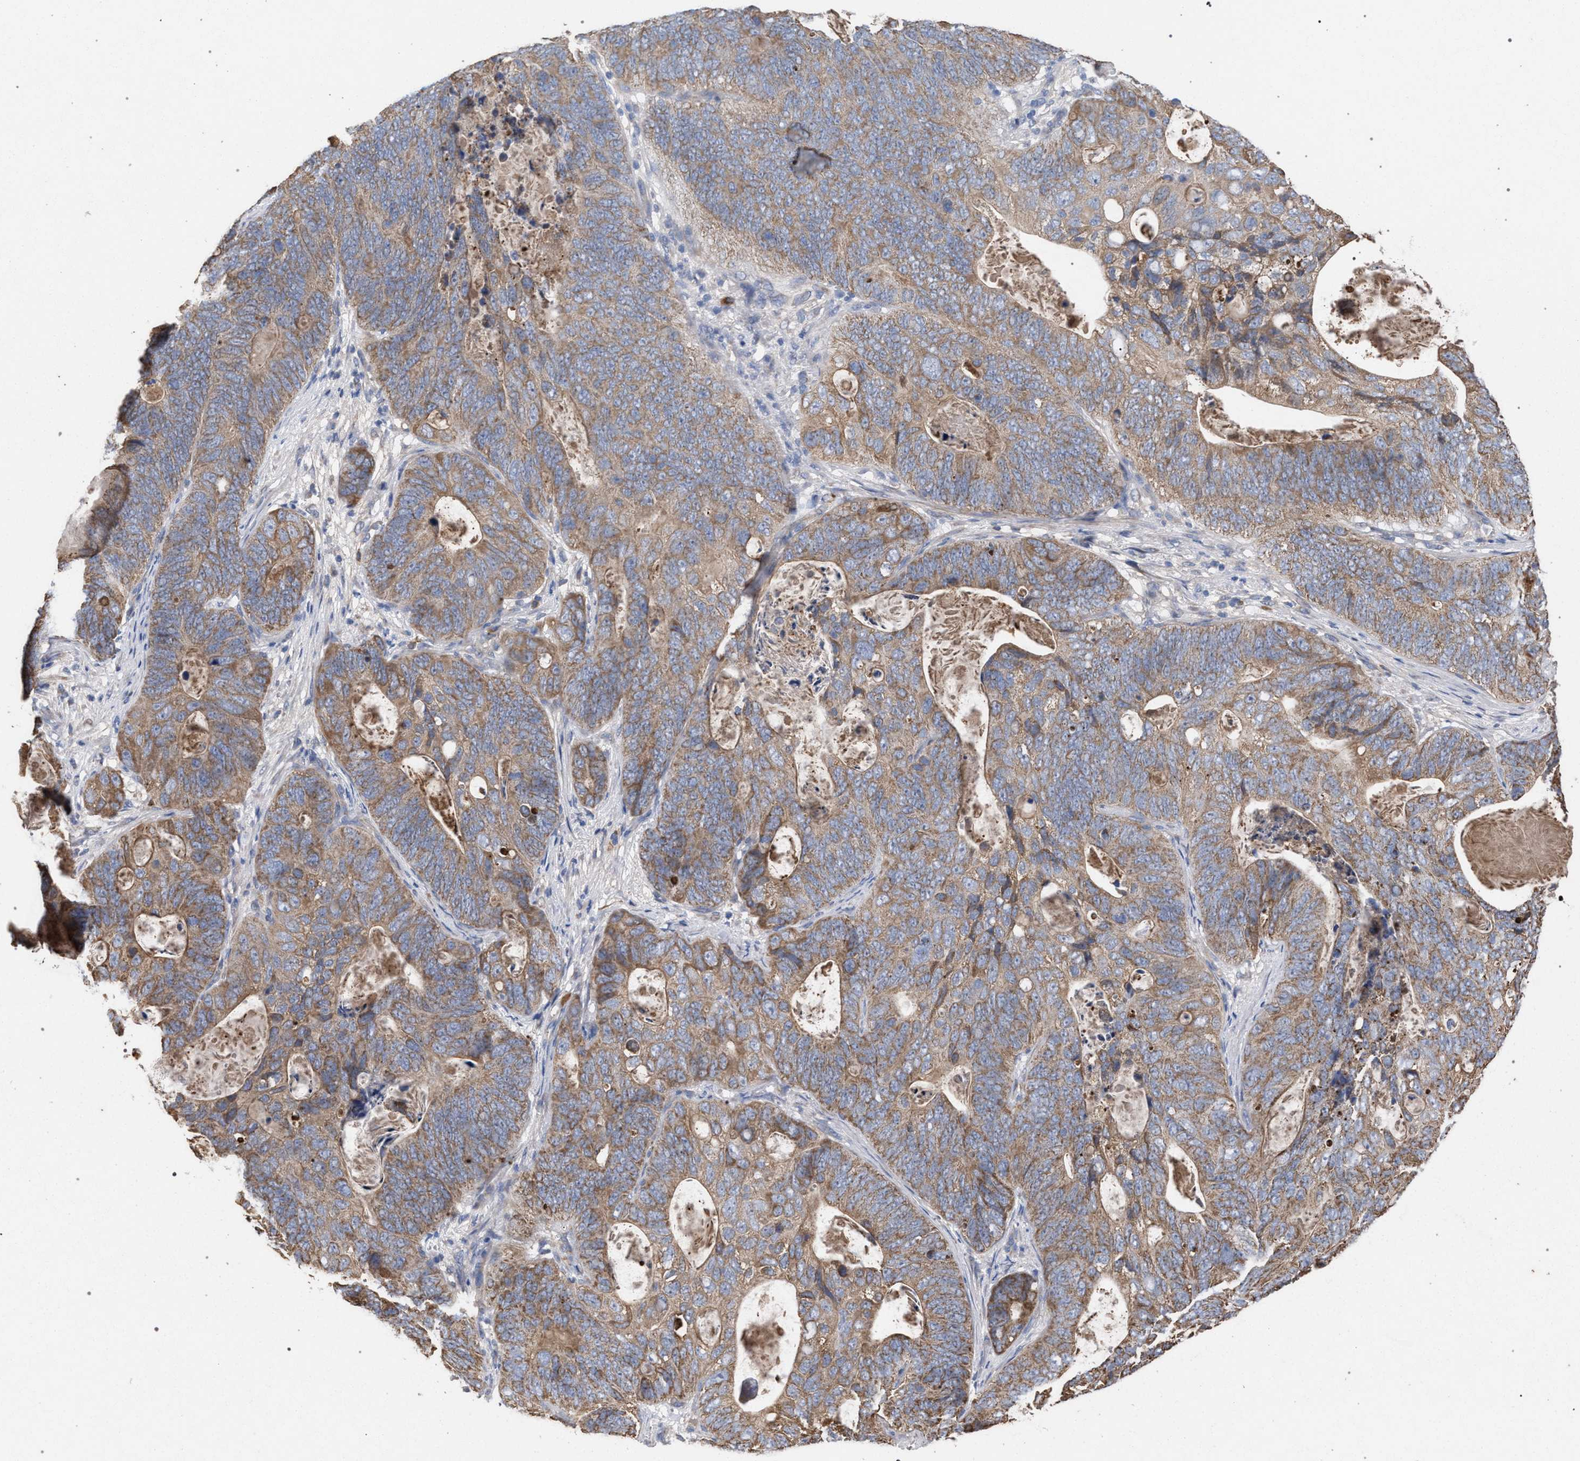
{"staining": {"intensity": "moderate", "quantity": ">75%", "location": "cytoplasmic/membranous"}, "tissue": "stomach cancer", "cell_type": "Tumor cells", "image_type": "cancer", "snomed": [{"axis": "morphology", "description": "Normal tissue, NOS"}, {"axis": "morphology", "description": "Adenocarcinoma, NOS"}, {"axis": "topography", "description": "Stomach"}], "caption": "Tumor cells display medium levels of moderate cytoplasmic/membranous staining in about >75% of cells in human stomach cancer (adenocarcinoma).", "gene": "BCL2L12", "patient": {"sex": "female", "age": 89}}